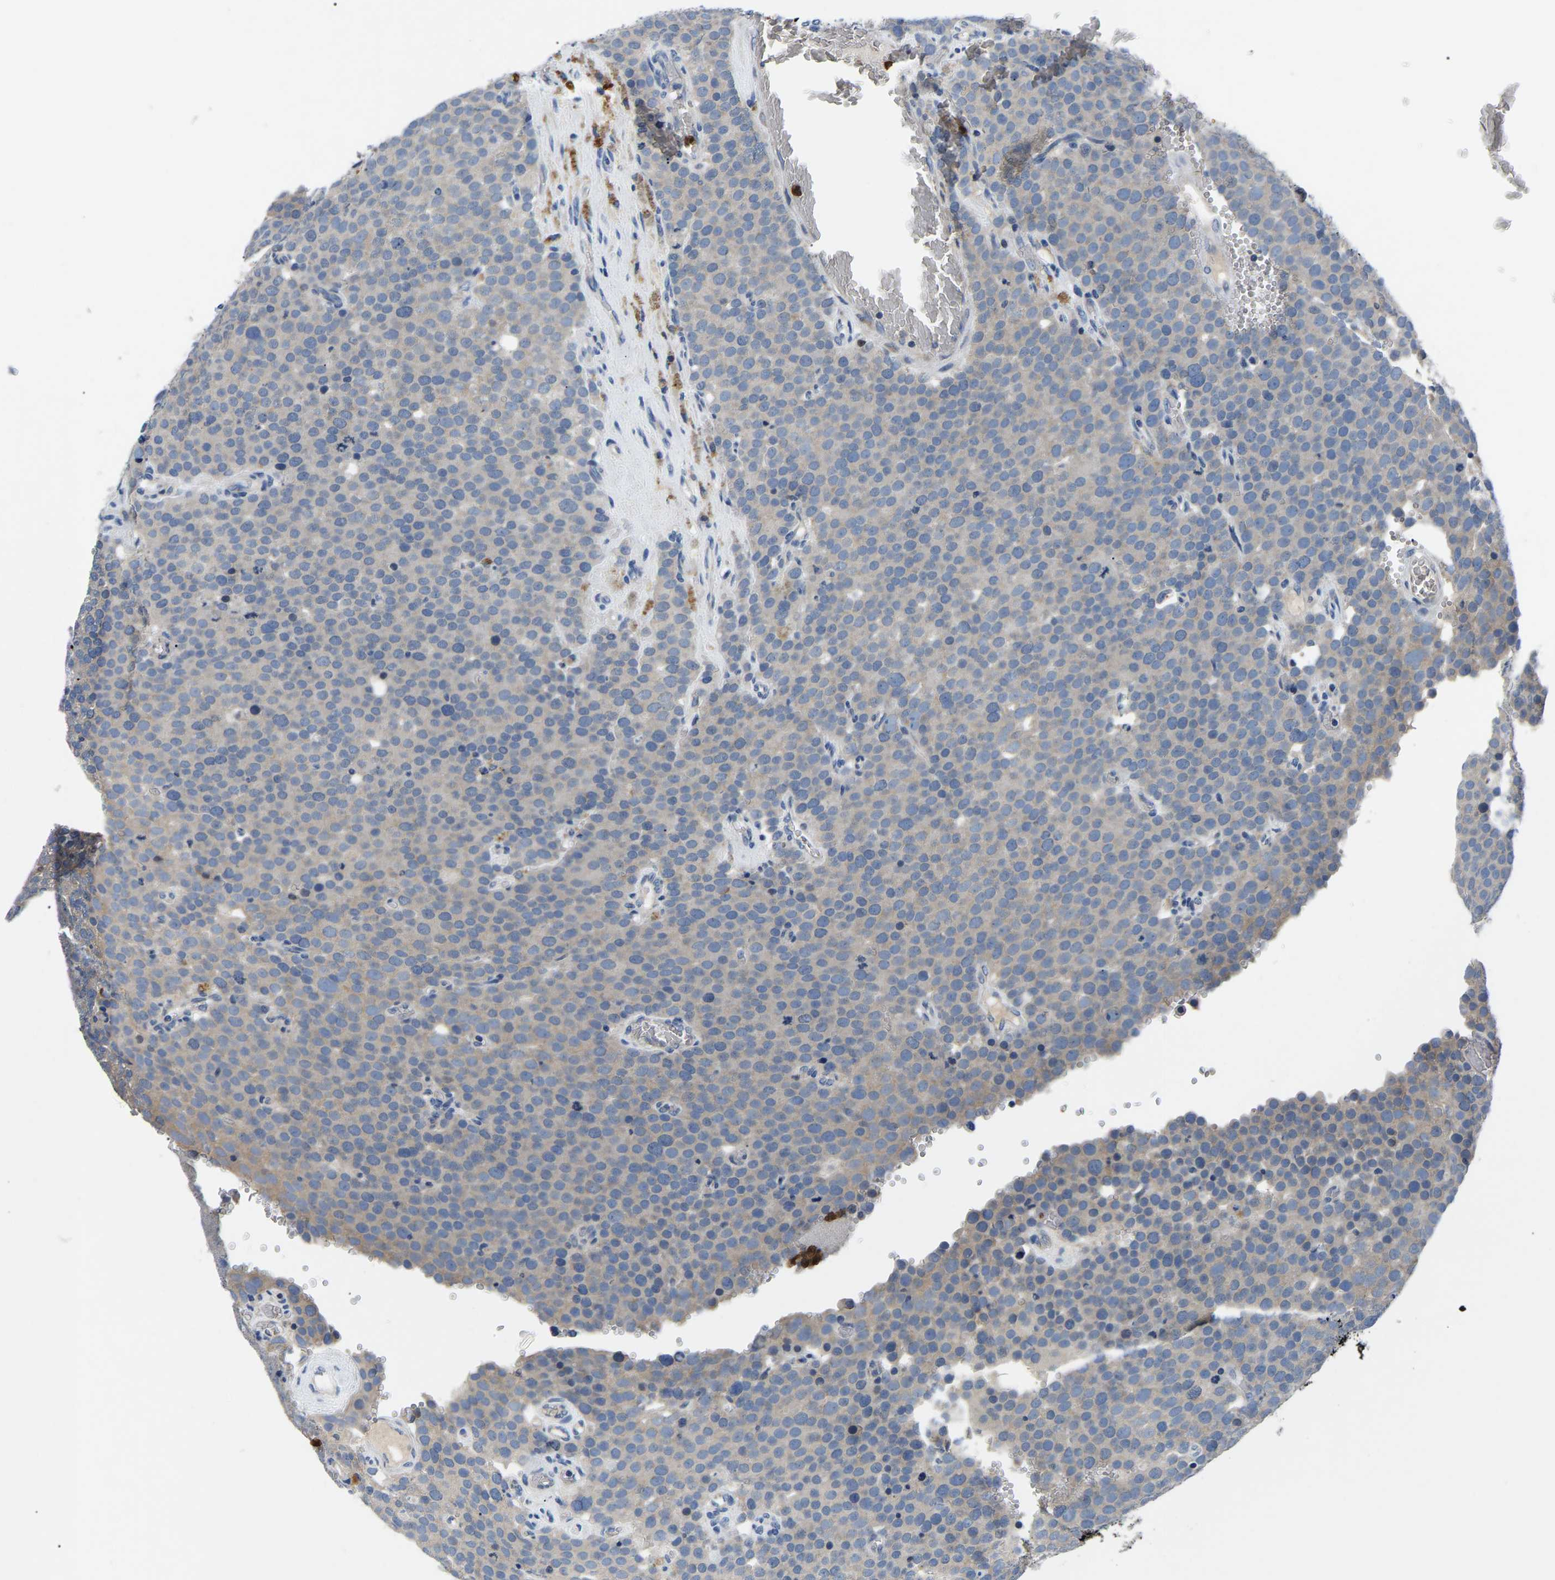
{"staining": {"intensity": "negative", "quantity": "none", "location": "none"}, "tissue": "testis cancer", "cell_type": "Tumor cells", "image_type": "cancer", "snomed": [{"axis": "morphology", "description": "Normal tissue, NOS"}, {"axis": "morphology", "description": "Seminoma, NOS"}, {"axis": "topography", "description": "Testis"}], "caption": "Immunohistochemical staining of testis cancer reveals no significant expression in tumor cells.", "gene": "TOR1B", "patient": {"sex": "male", "age": 71}}